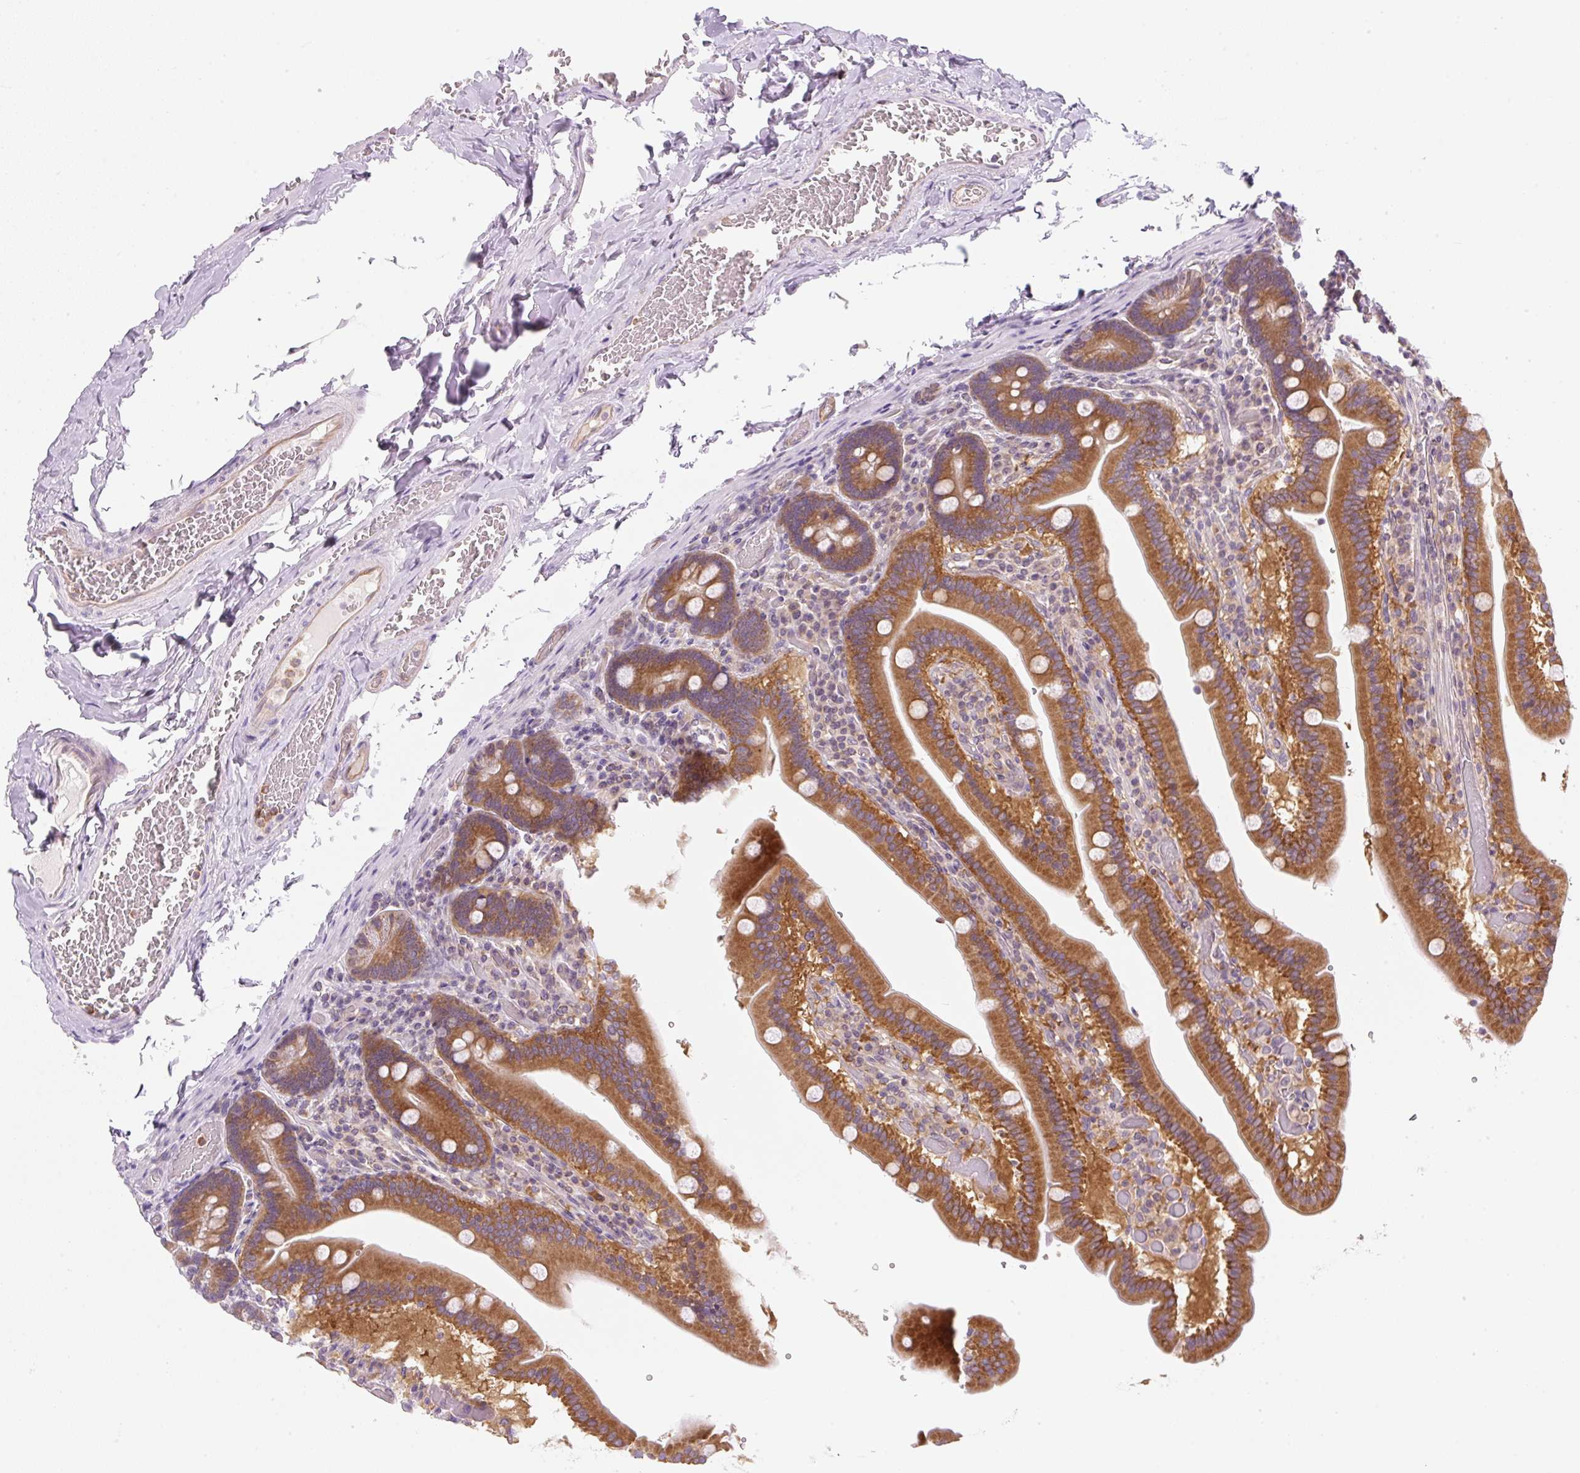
{"staining": {"intensity": "moderate", "quantity": ">75%", "location": "cytoplasmic/membranous"}, "tissue": "duodenum", "cell_type": "Glandular cells", "image_type": "normal", "snomed": [{"axis": "morphology", "description": "Normal tissue, NOS"}, {"axis": "topography", "description": "Duodenum"}], "caption": "A medium amount of moderate cytoplasmic/membranous positivity is identified in about >75% of glandular cells in normal duodenum. (DAB = brown stain, brightfield microscopy at high magnification).", "gene": "OMA1", "patient": {"sex": "female", "age": 62}}